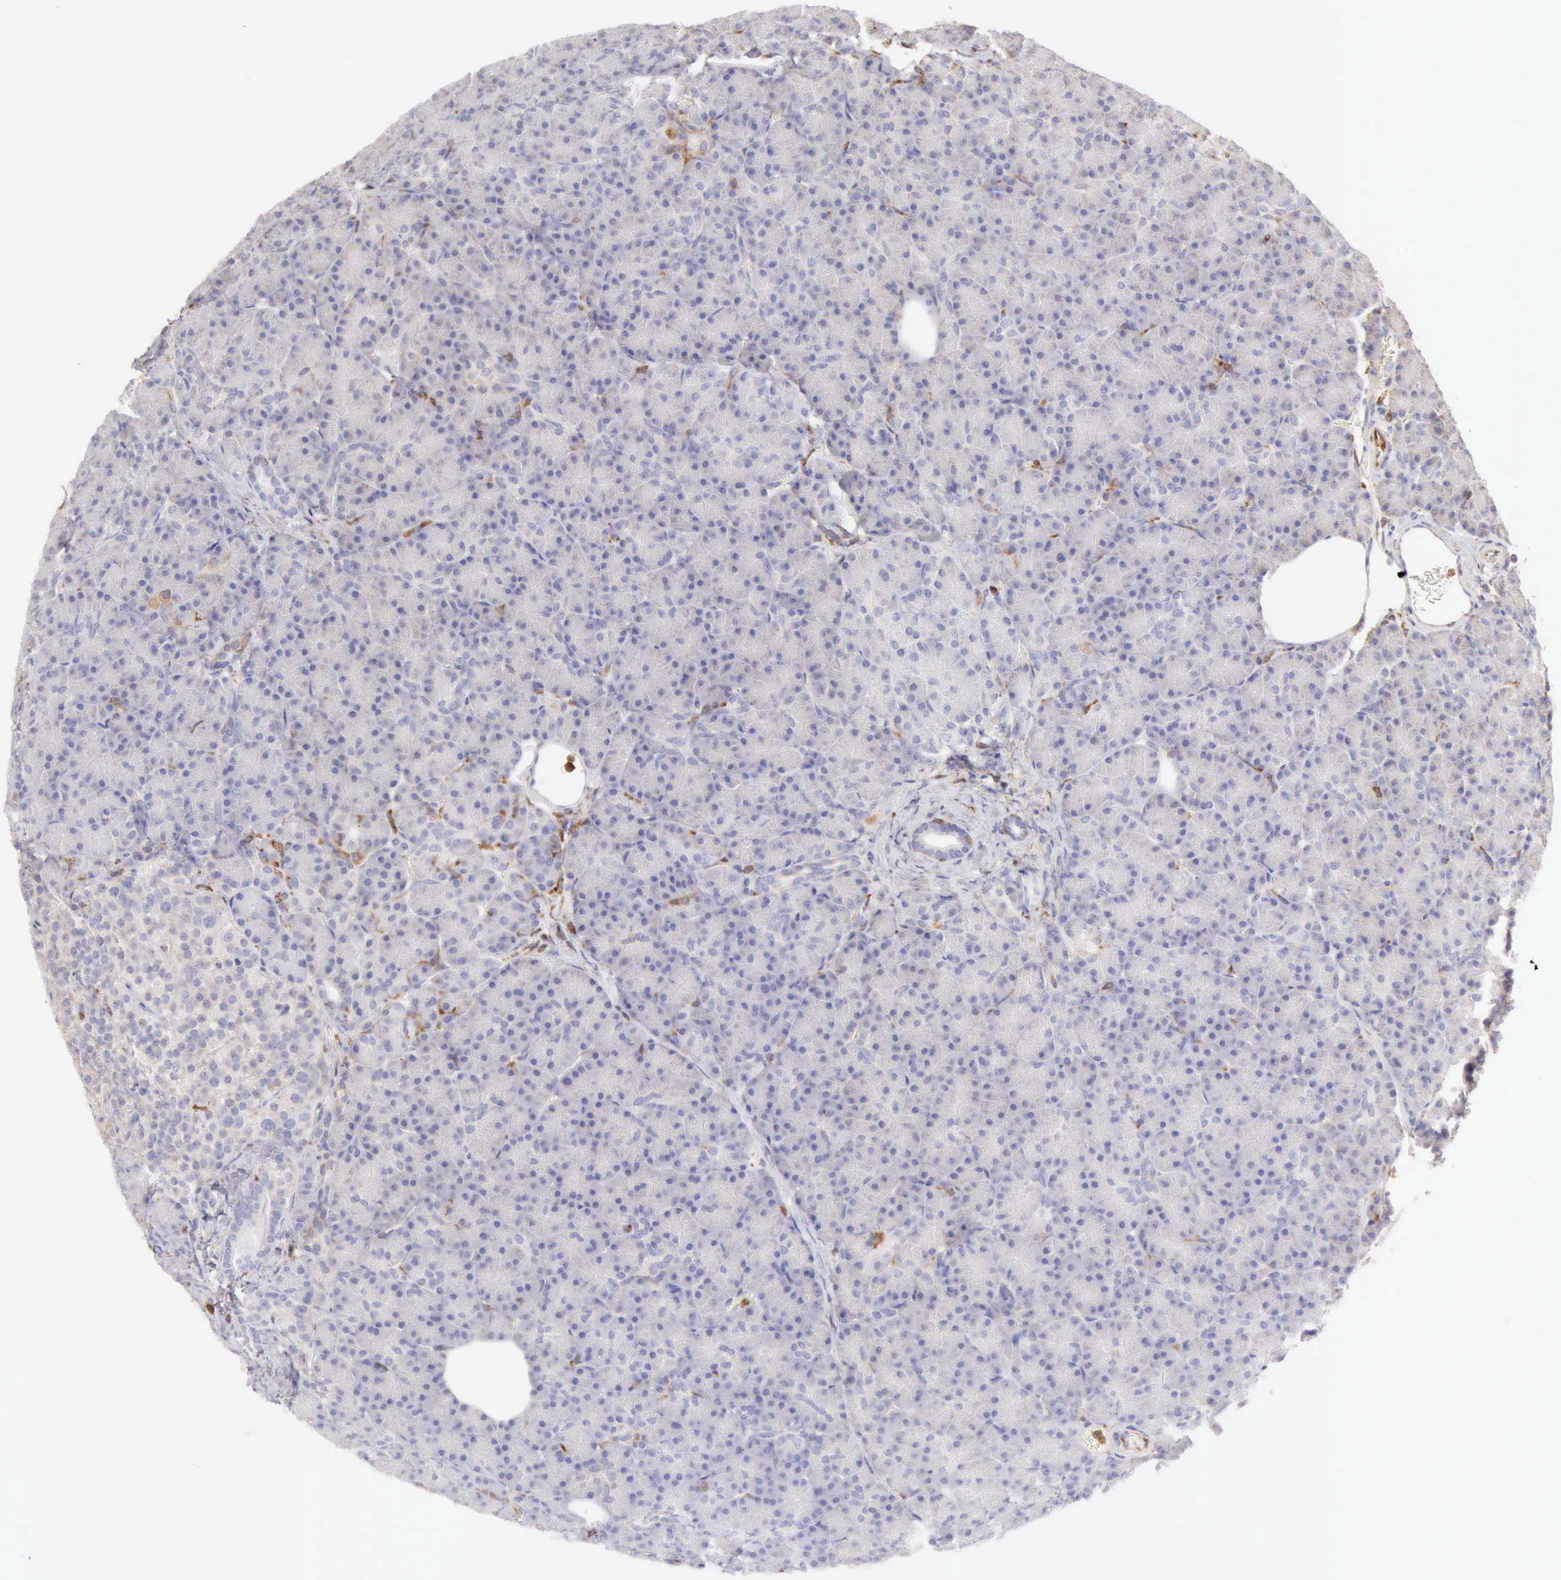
{"staining": {"intensity": "negative", "quantity": "none", "location": "none"}, "tissue": "pancreas", "cell_type": "Exocrine glandular cells", "image_type": "normal", "snomed": [{"axis": "morphology", "description": "Normal tissue, NOS"}, {"axis": "topography", "description": "Pancreas"}], "caption": "DAB immunohistochemical staining of benign human pancreas exhibits no significant staining in exocrine glandular cells. The staining was performed using DAB (3,3'-diaminobenzidine) to visualize the protein expression in brown, while the nuclei were stained in blue with hematoxylin (Magnification: 20x).", "gene": "ARHGAP4", "patient": {"sex": "female", "age": 43}}